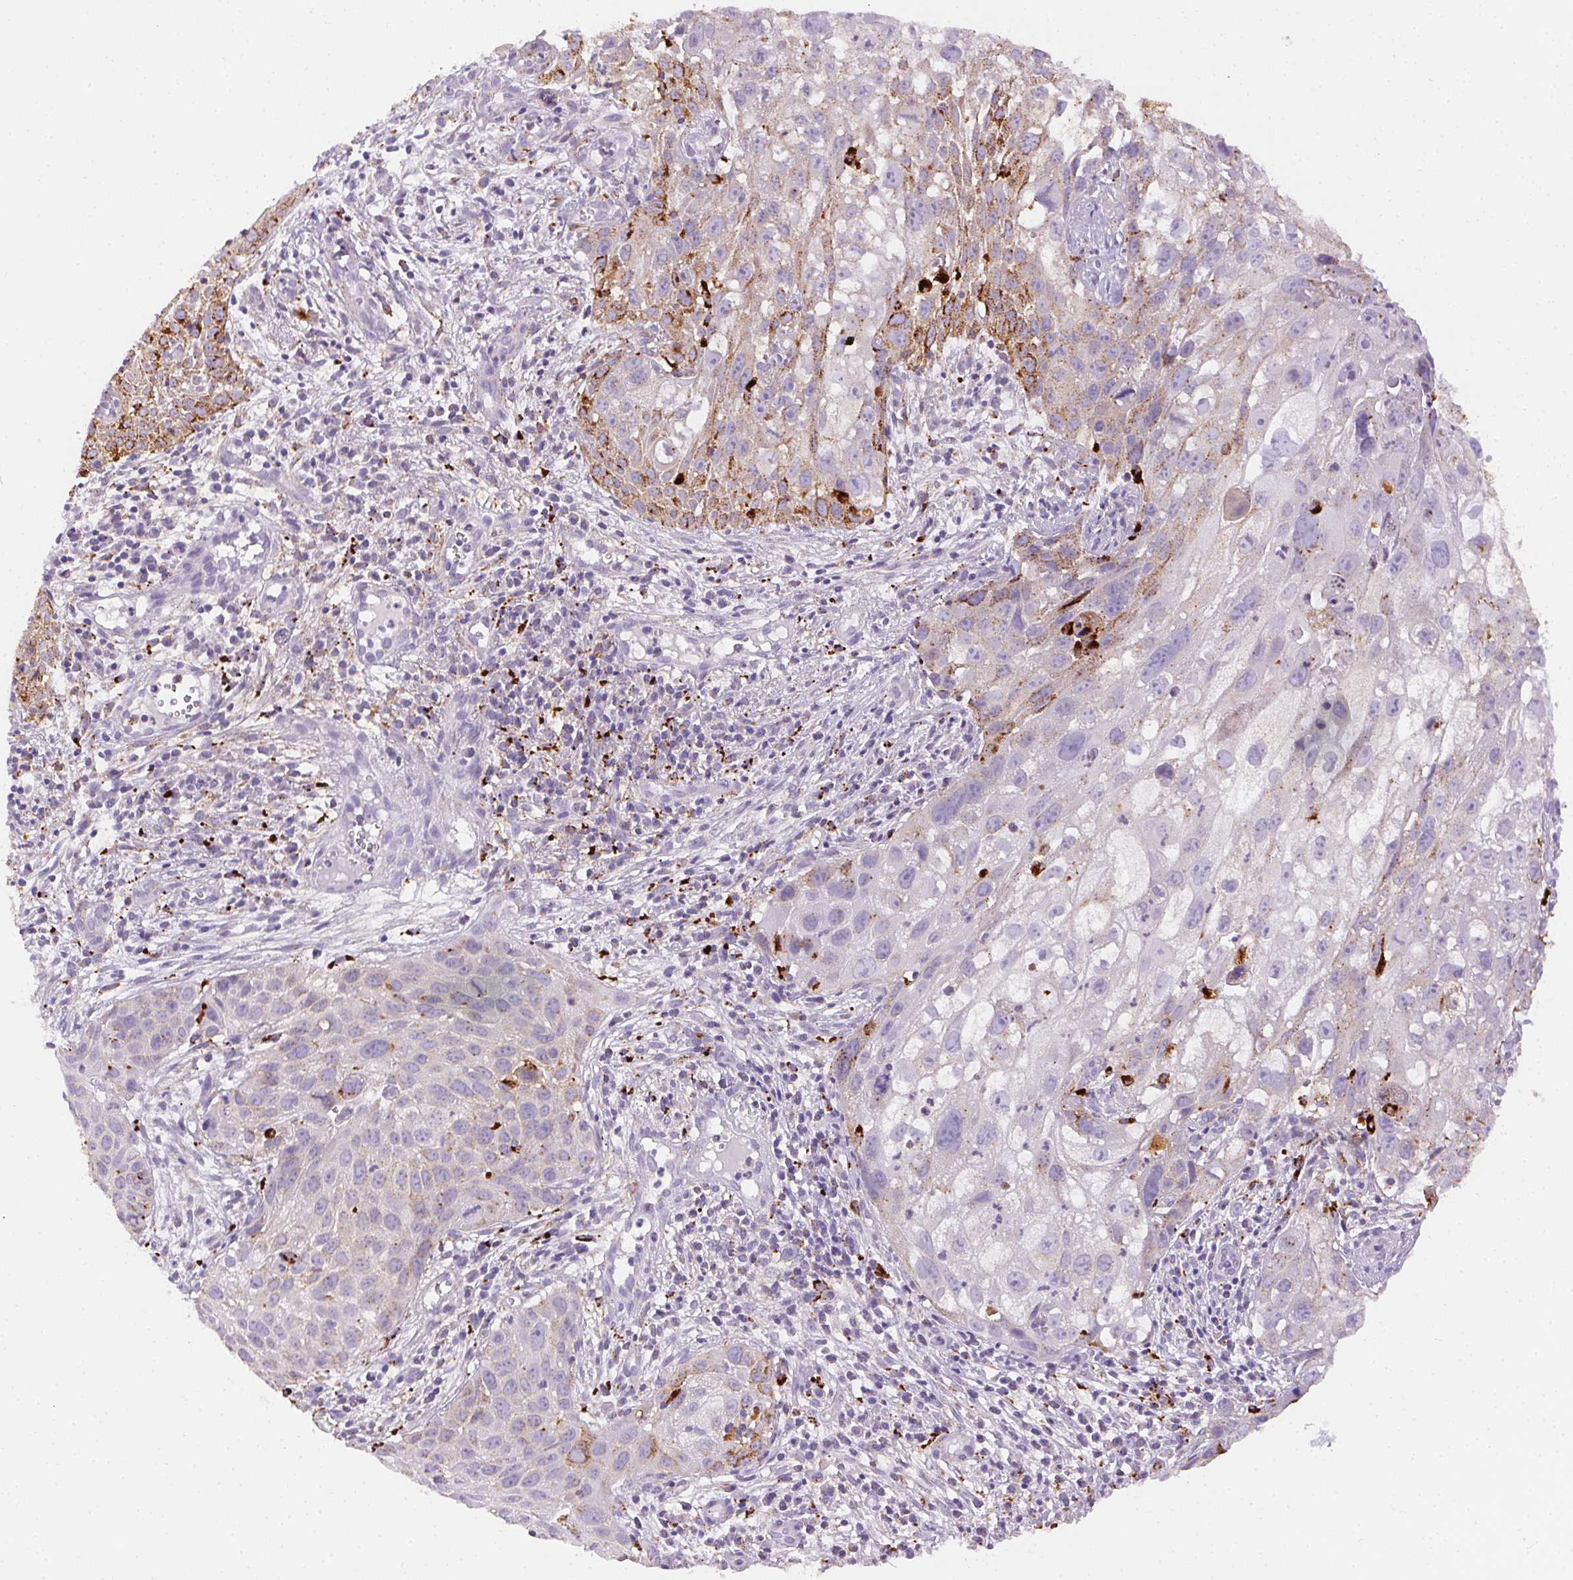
{"staining": {"intensity": "moderate", "quantity": "<25%", "location": "cytoplasmic/membranous"}, "tissue": "cervical cancer", "cell_type": "Tumor cells", "image_type": "cancer", "snomed": [{"axis": "morphology", "description": "Squamous cell carcinoma, NOS"}, {"axis": "topography", "description": "Cervix"}], "caption": "Brown immunohistochemical staining in squamous cell carcinoma (cervical) displays moderate cytoplasmic/membranous positivity in about <25% of tumor cells. (Brightfield microscopy of DAB IHC at high magnification).", "gene": "SCPEP1", "patient": {"sex": "female", "age": 53}}